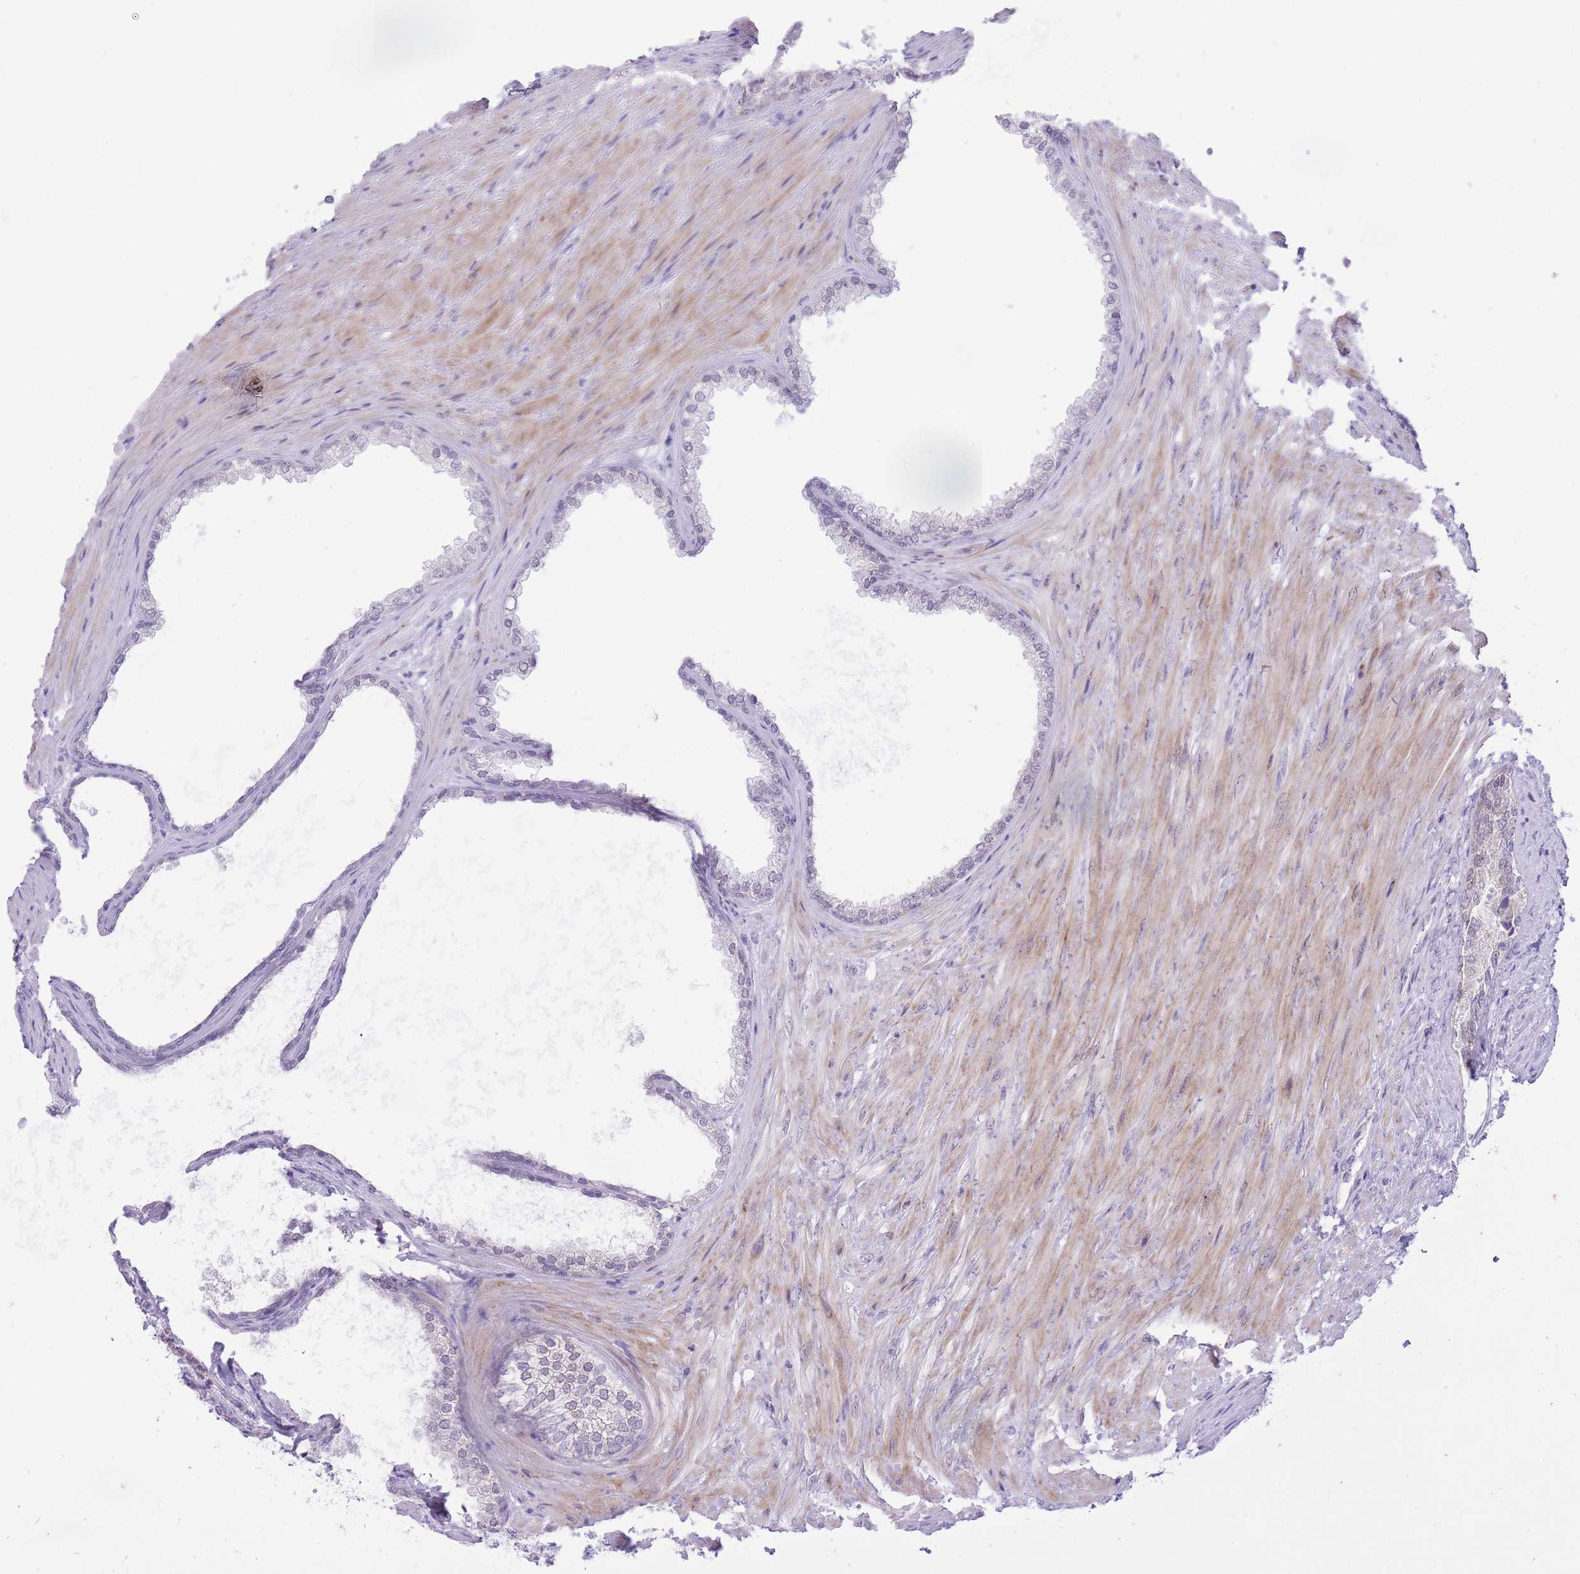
{"staining": {"intensity": "weak", "quantity": "<25%", "location": "cytoplasmic/membranous"}, "tissue": "prostate", "cell_type": "Glandular cells", "image_type": "normal", "snomed": [{"axis": "morphology", "description": "Normal tissue, NOS"}, {"axis": "topography", "description": "Prostate"}], "caption": "Immunohistochemistry micrograph of benign prostate stained for a protein (brown), which displays no staining in glandular cells.", "gene": "DENND2D", "patient": {"sex": "male", "age": 76}}